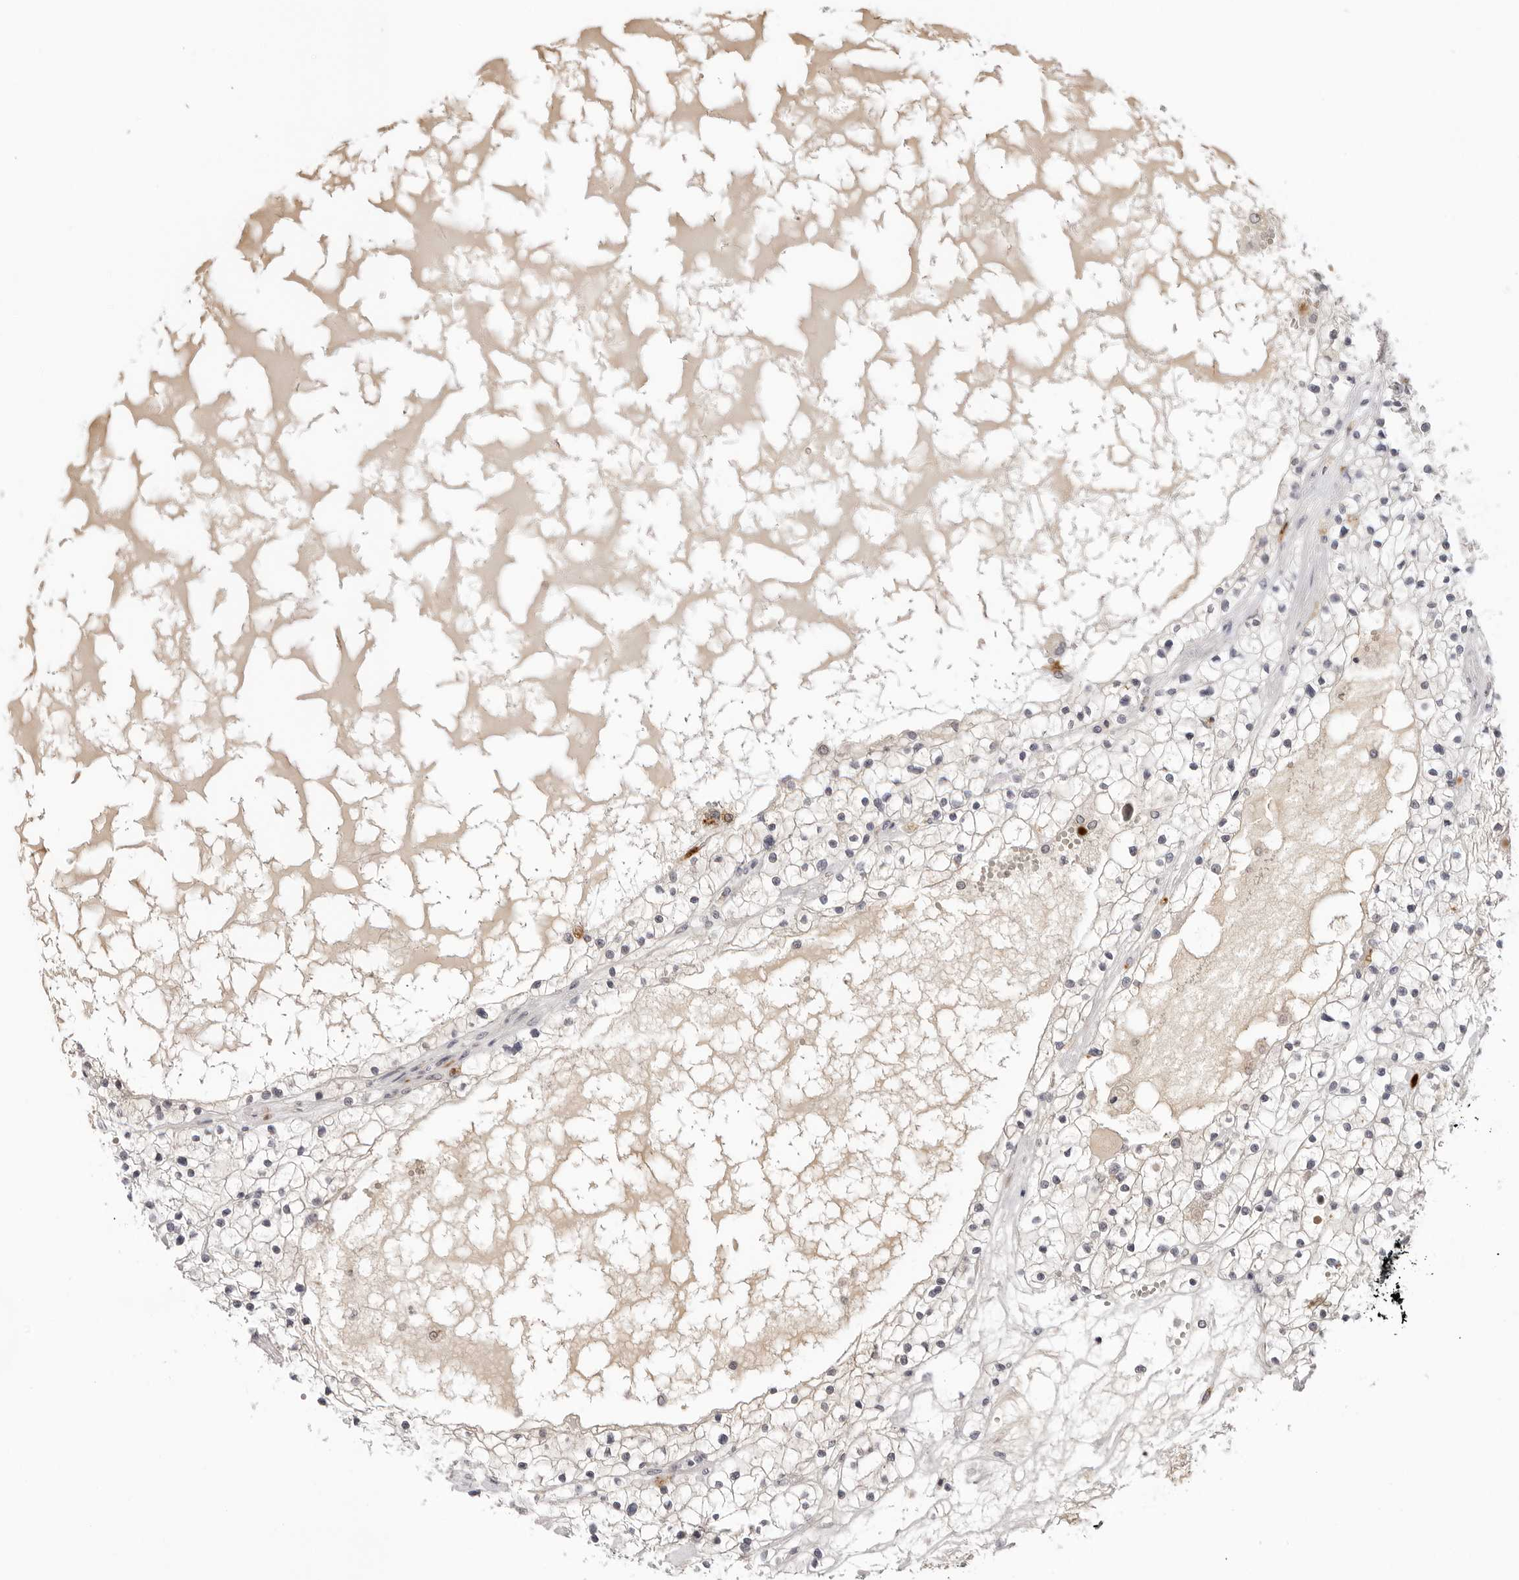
{"staining": {"intensity": "negative", "quantity": "none", "location": "none"}, "tissue": "renal cancer", "cell_type": "Tumor cells", "image_type": "cancer", "snomed": [{"axis": "morphology", "description": "Normal tissue, NOS"}, {"axis": "morphology", "description": "Adenocarcinoma, NOS"}, {"axis": "topography", "description": "Kidney"}], "caption": "A photomicrograph of human renal cancer is negative for staining in tumor cells.", "gene": "STRADB", "patient": {"sex": "male", "age": 68}}